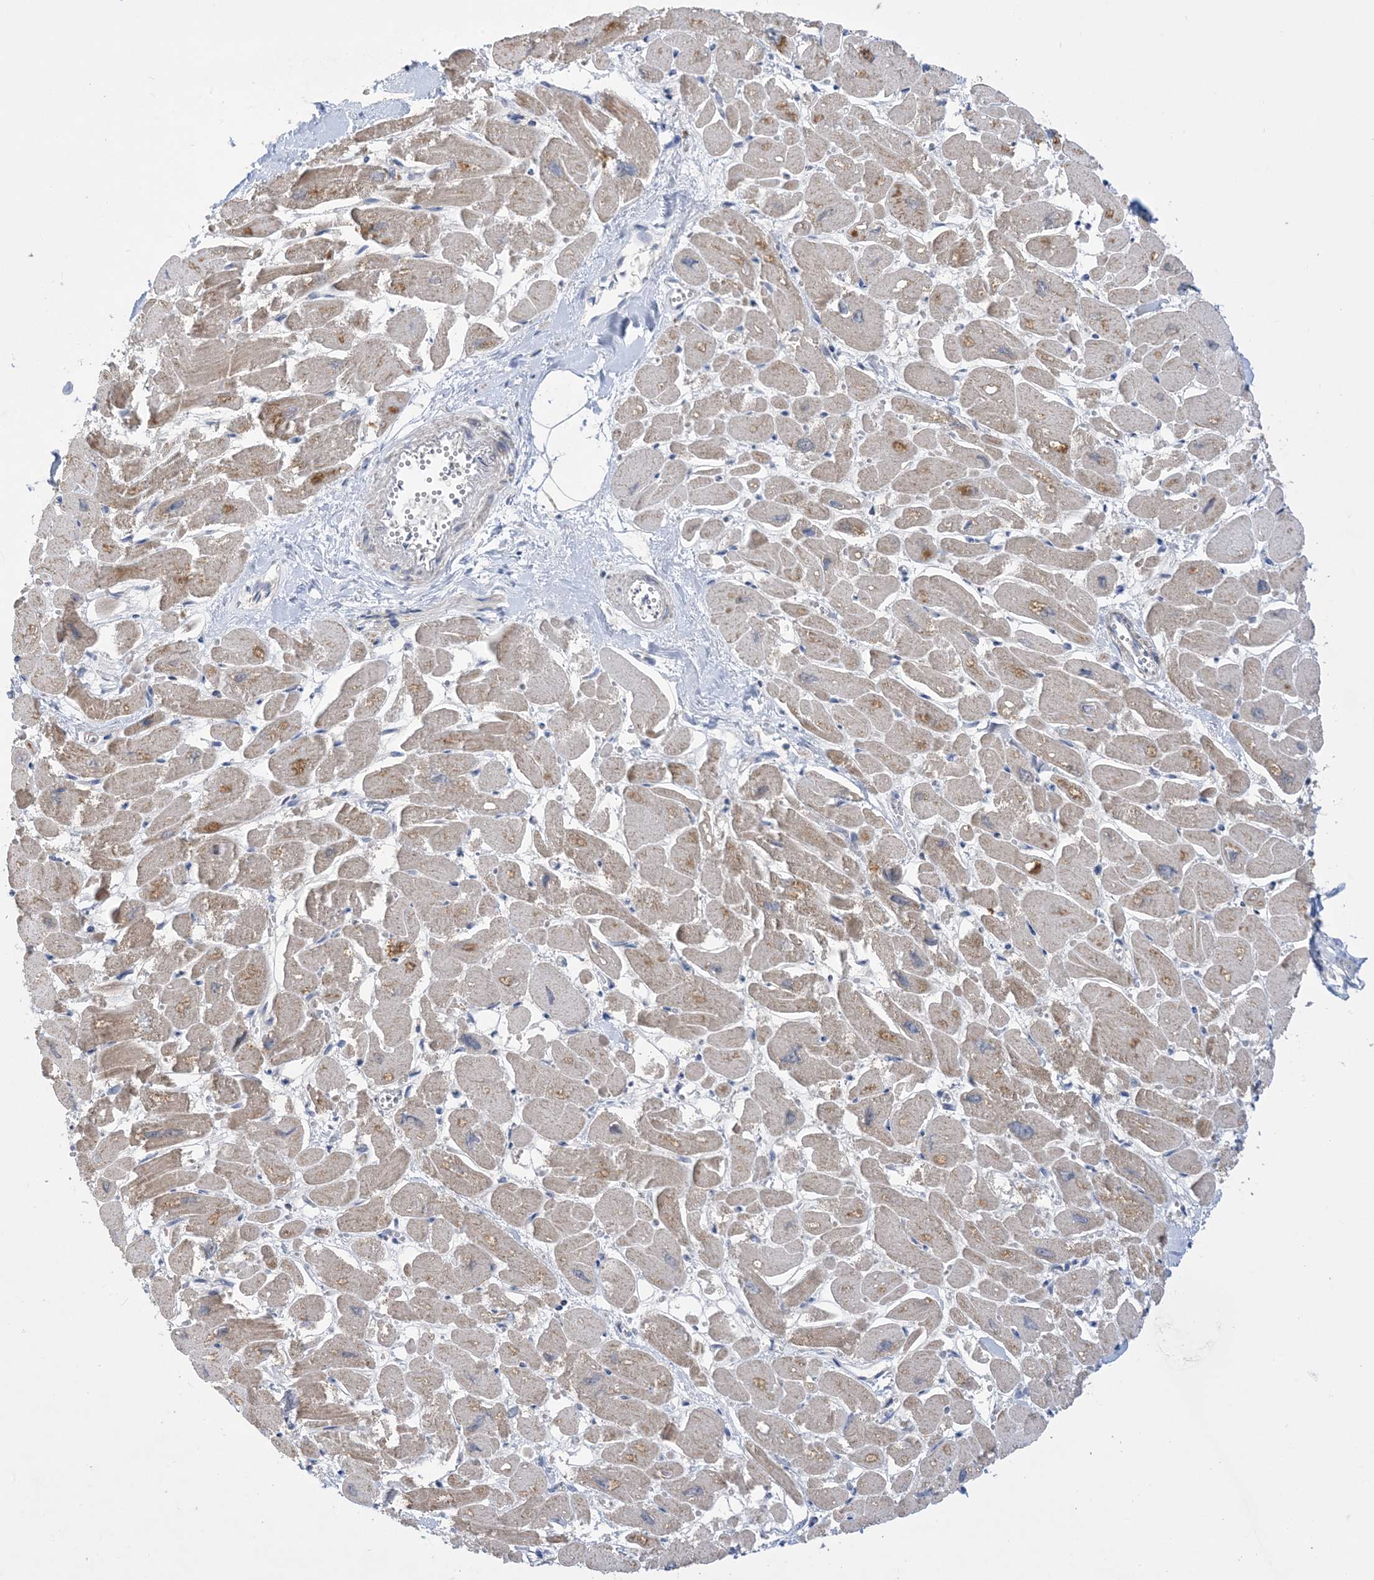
{"staining": {"intensity": "moderate", "quantity": "25%-75%", "location": "cytoplasmic/membranous"}, "tissue": "heart muscle", "cell_type": "Cardiomyocytes", "image_type": "normal", "snomed": [{"axis": "morphology", "description": "Normal tissue, NOS"}, {"axis": "topography", "description": "Heart"}], "caption": "Immunohistochemical staining of normal human heart muscle exhibits moderate cytoplasmic/membranous protein expression in about 25%-75% of cardiomyocytes.", "gene": "CLEC16A", "patient": {"sex": "male", "age": 54}}